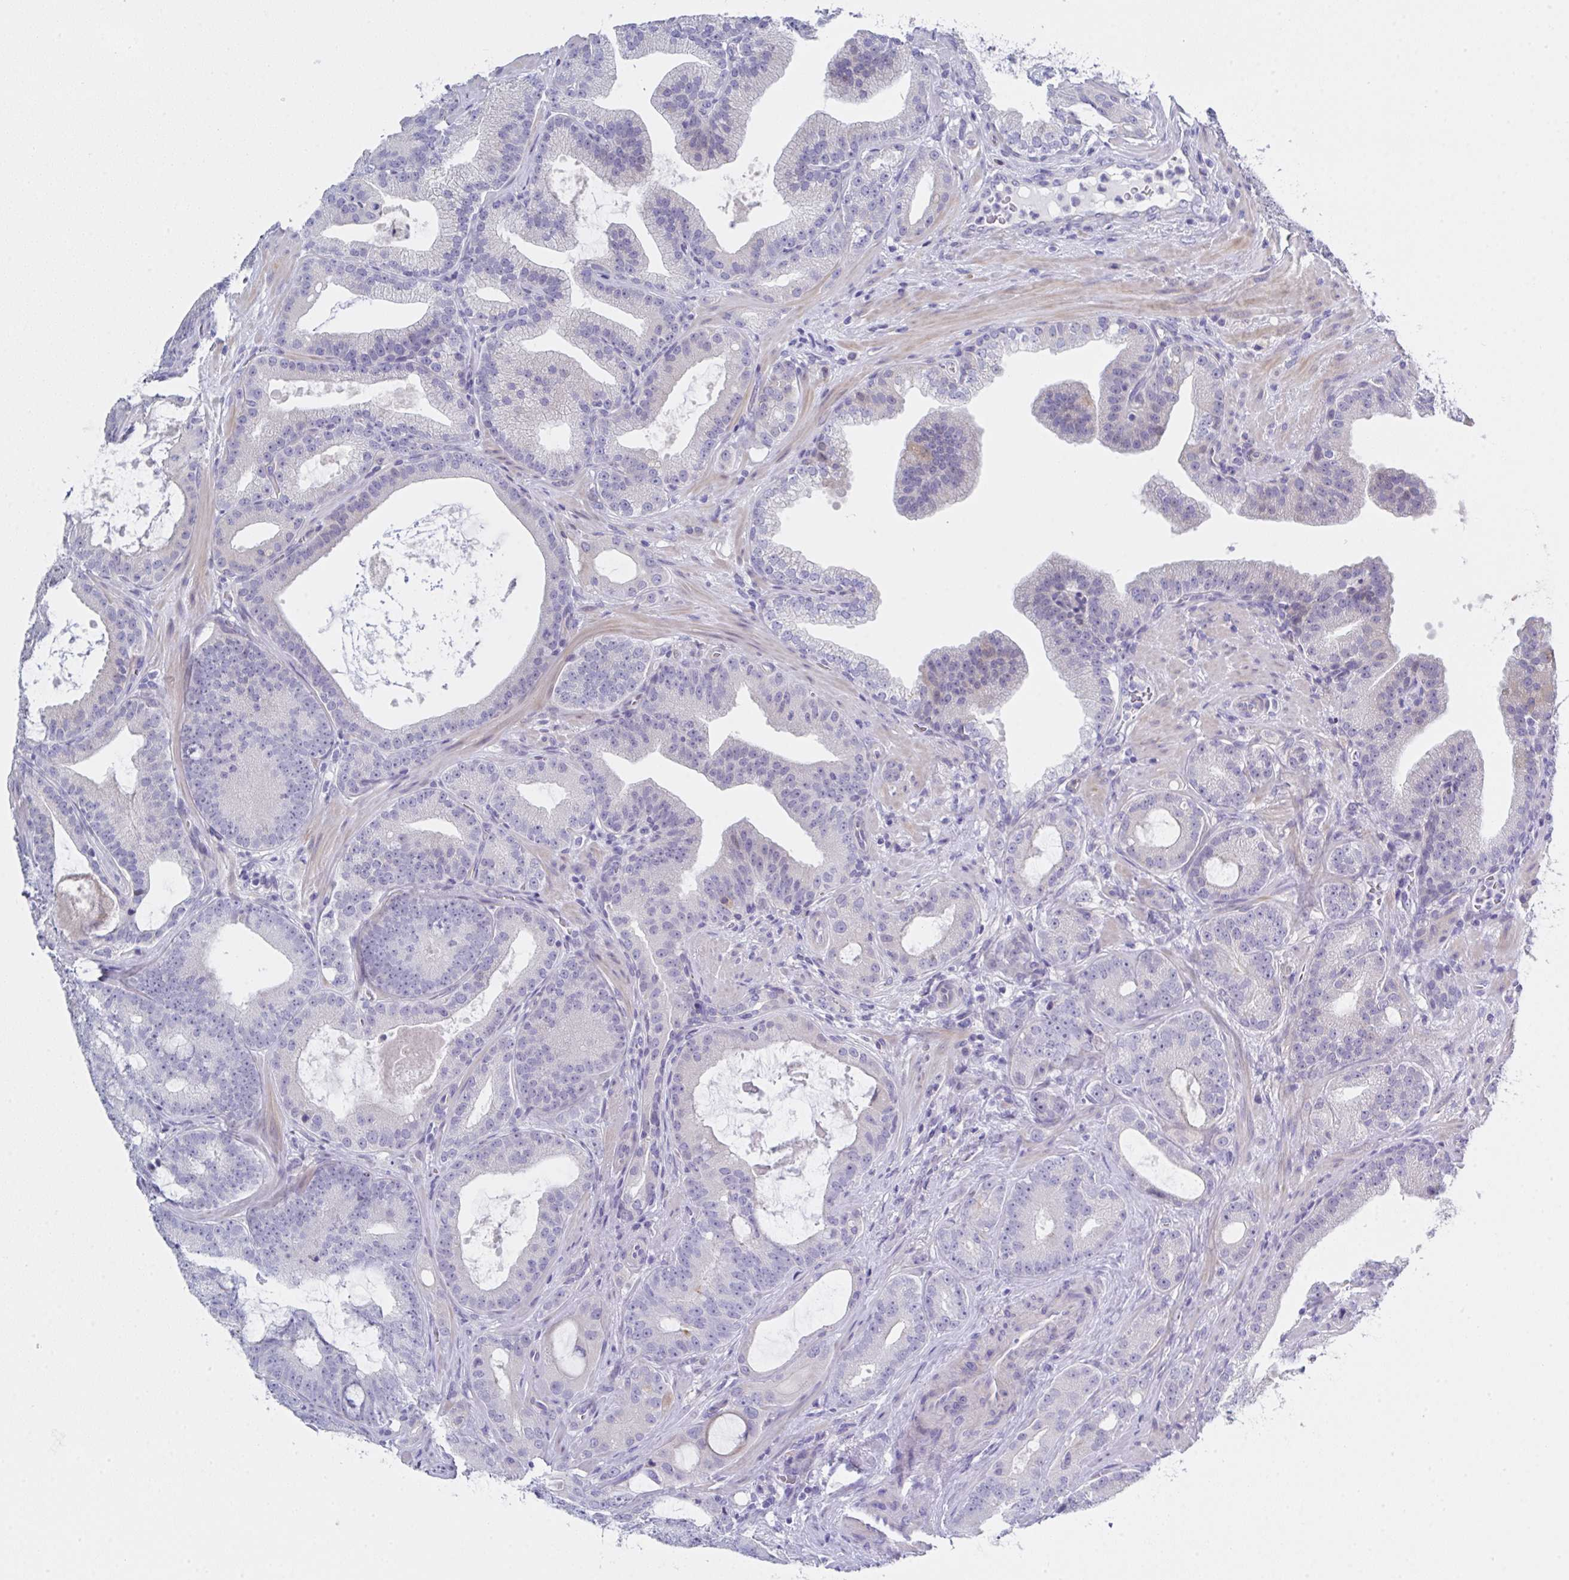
{"staining": {"intensity": "negative", "quantity": "none", "location": "none"}, "tissue": "prostate cancer", "cell_type": "Tumor cells", "image_type": "cancer", "snomed": [{"axis": "morphology", "description": "Adenocarcinoma, High grade"}, {"axis": "topography", "description": "Prostate"}], "caption": "Micrograph shows no protein staining in tumor cells of prostate cancer (high-grade adenocarcinoma) tissue.", "gene": "FBXO47", "patient": {"sex": "male", "age": 65}}